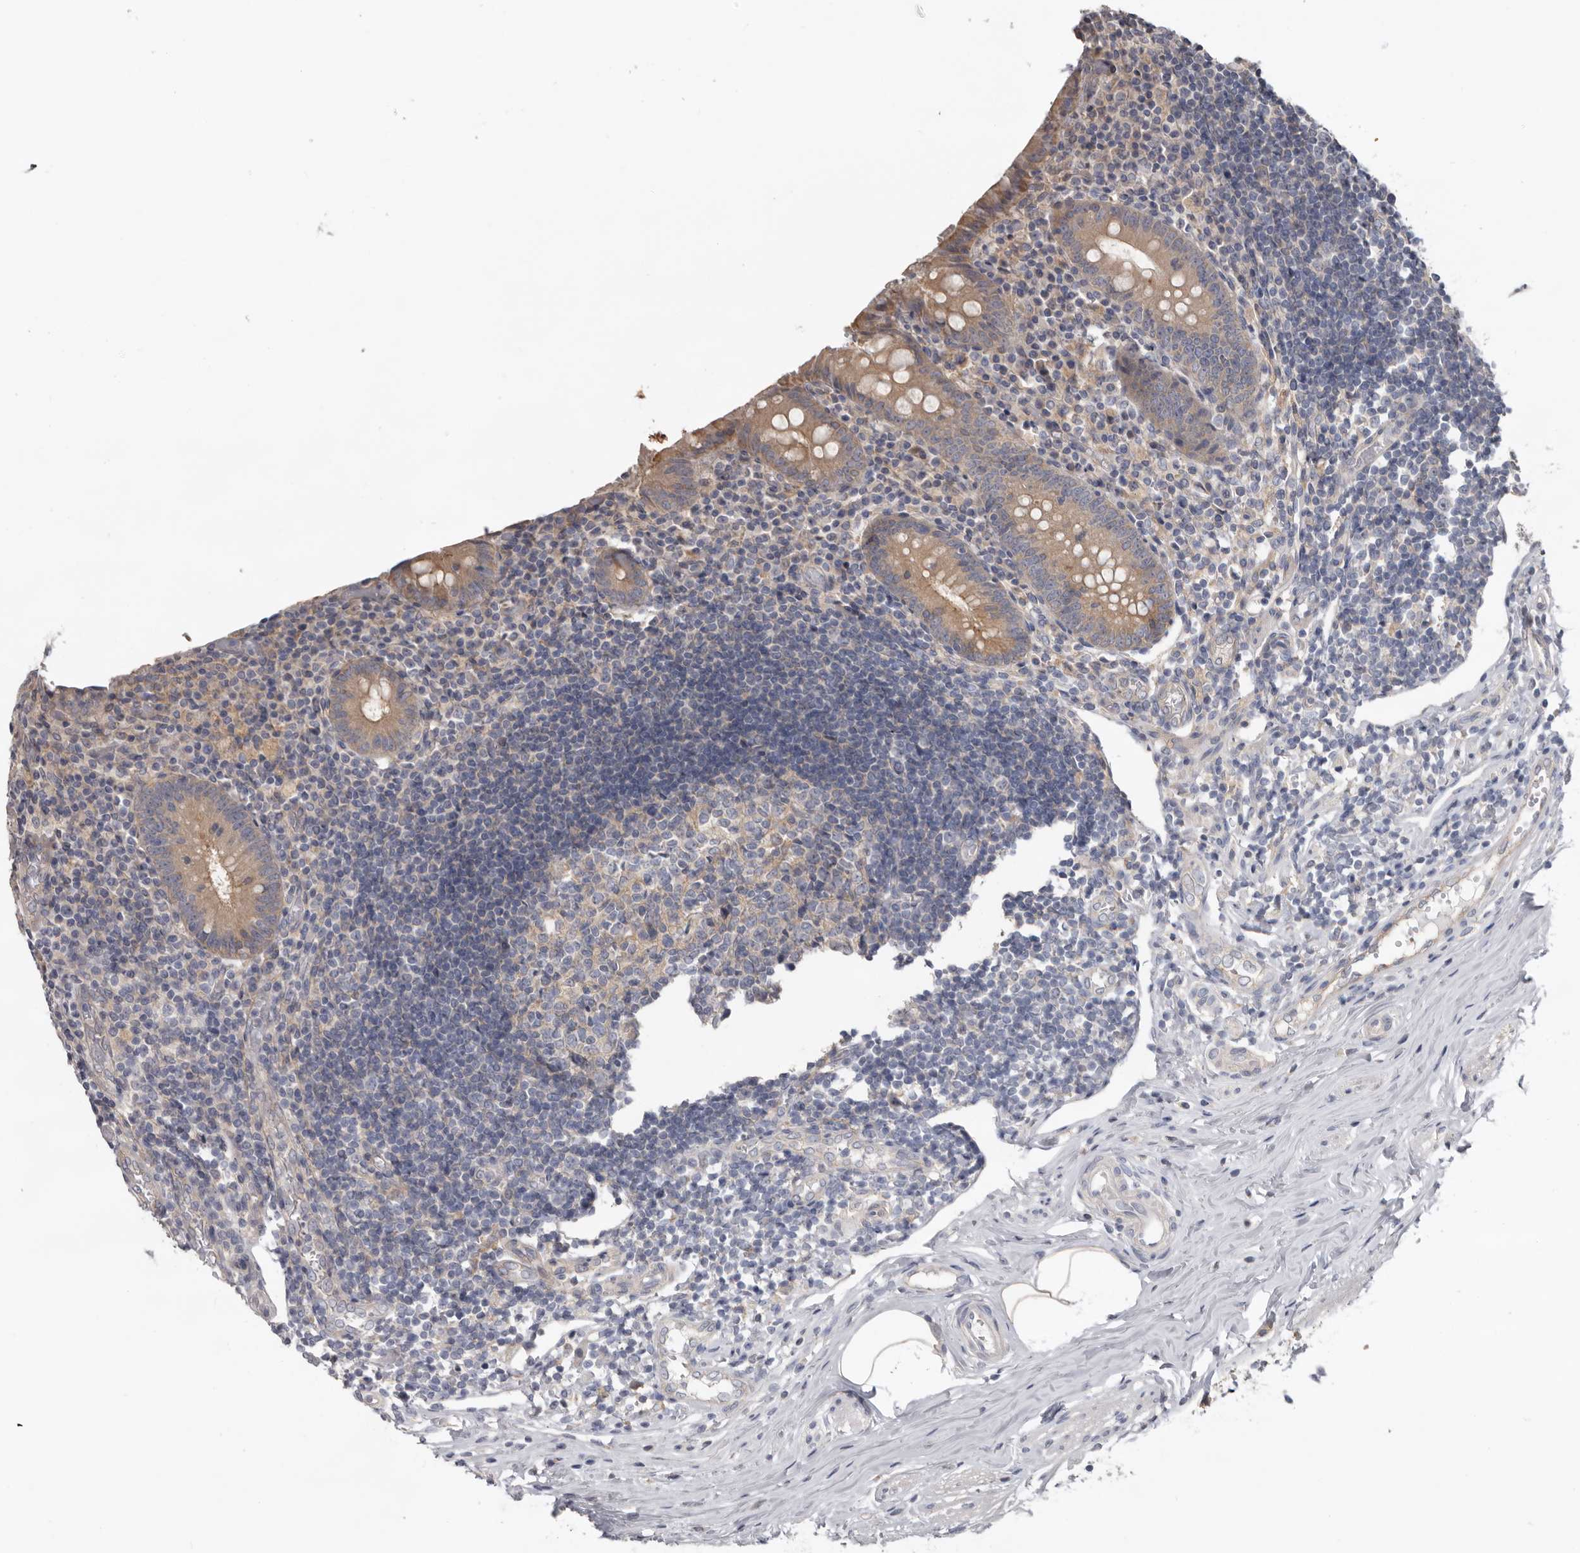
{"staining": {"intensity": "moderate", "quantity": ">75%", "location": "cytoplasmic/membranous"}, "tissue": "appendix", "cell_type": "Glandular cells", "image_type": "normal", "snomed": [{"axis": "morphology", "description": "Normal tissue, NOS"}, {"axis": "topography", "description": "Appendix"}], "caption": "Immunohistochemistry (DAB (3,3'-diaminobenzidine)) staining of normal appendix shows moderate cytoplasmic/membranous protein expression in about >75% of glandular cells. (Stains: DAB (3,3'-diaminobenzidine) in brown, nuclei in blue, Microscopy: brightfield microscopy at high magnification).", "gene": "HINT3", "patient": {"sex": "female", "age": 17}}